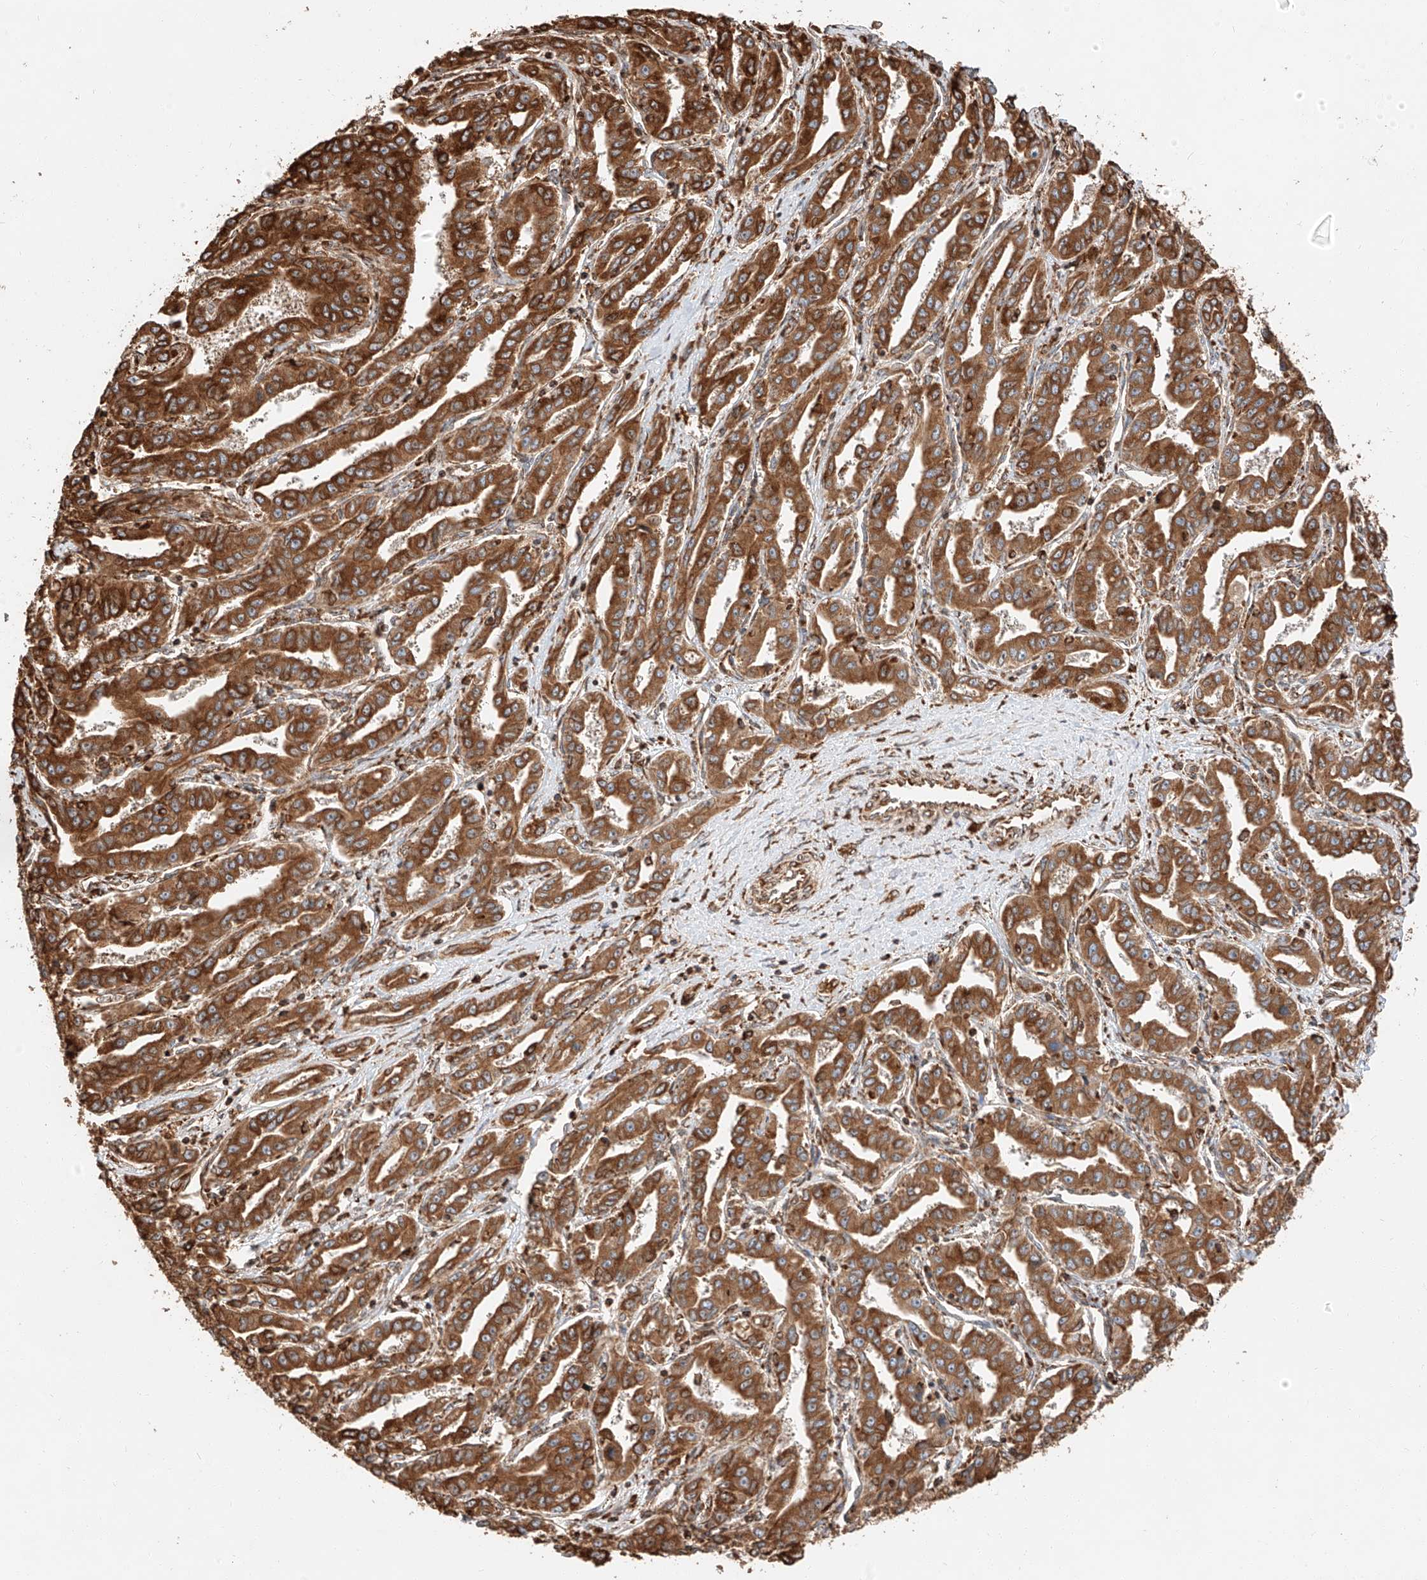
{"staining": {"intensity": "strong", "quantity": ">75%", "location": "cytoplasmic/membranous"}, "tissue": "liver cancer", "cell_type": "Tumor cells", "image_type": "cancer", "snomed": [{"axis": "morphology", "description": "Cholangiocarcinoma"}, {"axis": "topography", "description": "Liver"}], "caption": "Immunohistochemical staining of human cholangiocarcinoma (liver) demonstrates high levels of strong cytoplasmic/membranous protein expression in approximately >75% of tumor cells. (DAB (3,3'-diaminobenzidine) = brown stain, brightfield microscopy at high magnification).", "gene": "ZNF84", "patient": {"sex": "male", "age": 59}}